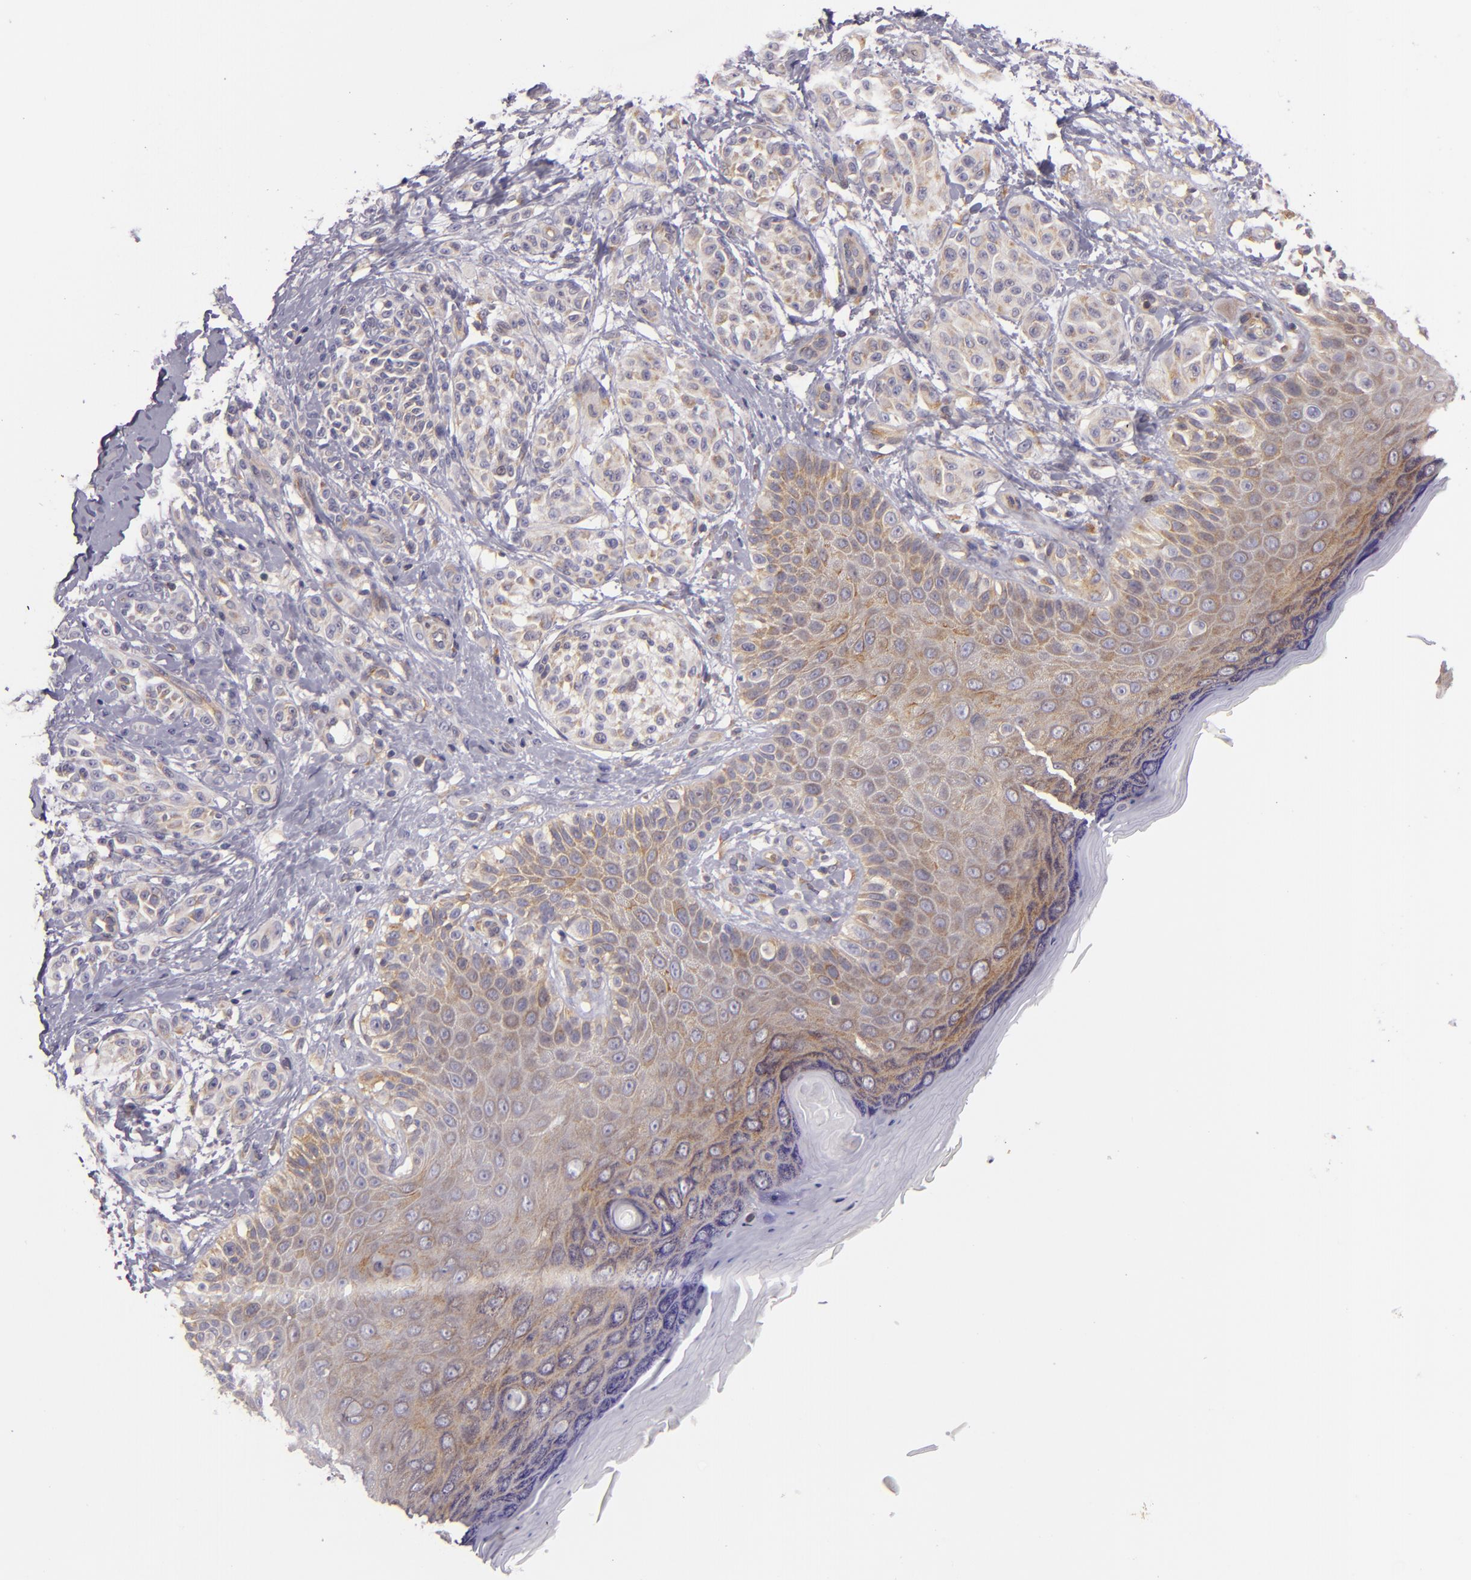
{"staining": {"intensity": "weak", "quantity": "<25%", "location": "cytoplasmic/membranous"}, "tissue": "melanoma", "cell_type": "Tumor cells", "image_type": "cancer", "snomed": [{"axis": "morphology", "description": "Malignant melanoma, NOS"}, {"axis": "topography", "description": "Skin"}], "caption": "Melanoma was stained to show a protein in brown. There is no significant expression in tumor cells.", "gene": "UPF3B", "patient": {"sex": "male", "age": 57}}